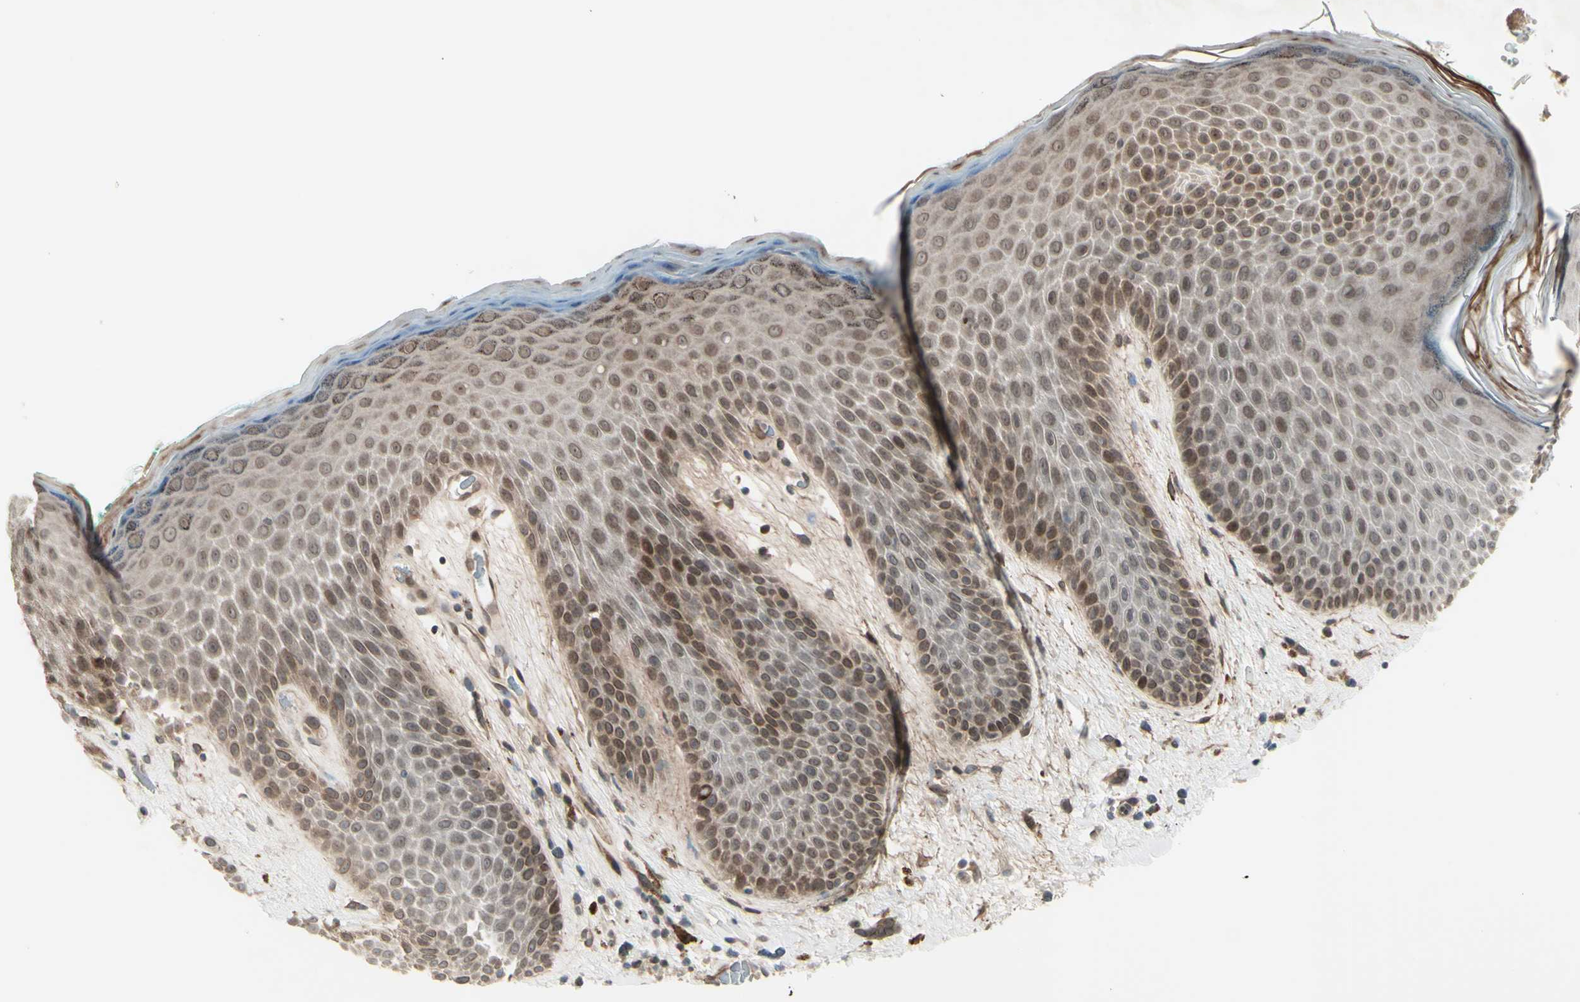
{"staining": {"intensity": "moderate", "quantity": ">75%", "location": "cytoplasmic/membranous"}, "tissue": "skin", "cell_type": "Epidermal cells", "image_type": "normal", "snomed": [{"axis": "morphology", "description": "Normal tissue, NOS"}, {"axis": "topography", "description": "Anal"}], "caption": "Skin stained with DAB (3,3'-diaminobenzidine) immunohistochemistry (IHC) shows medium levels of moderate cytoplasmic/membranous positivity in approximately >75% of epidermal cells. (Brightfield microscopy of DAB IHC at high magnification).", "gene": "MLF2", "patient": {"sex": "male", "age": 74}}